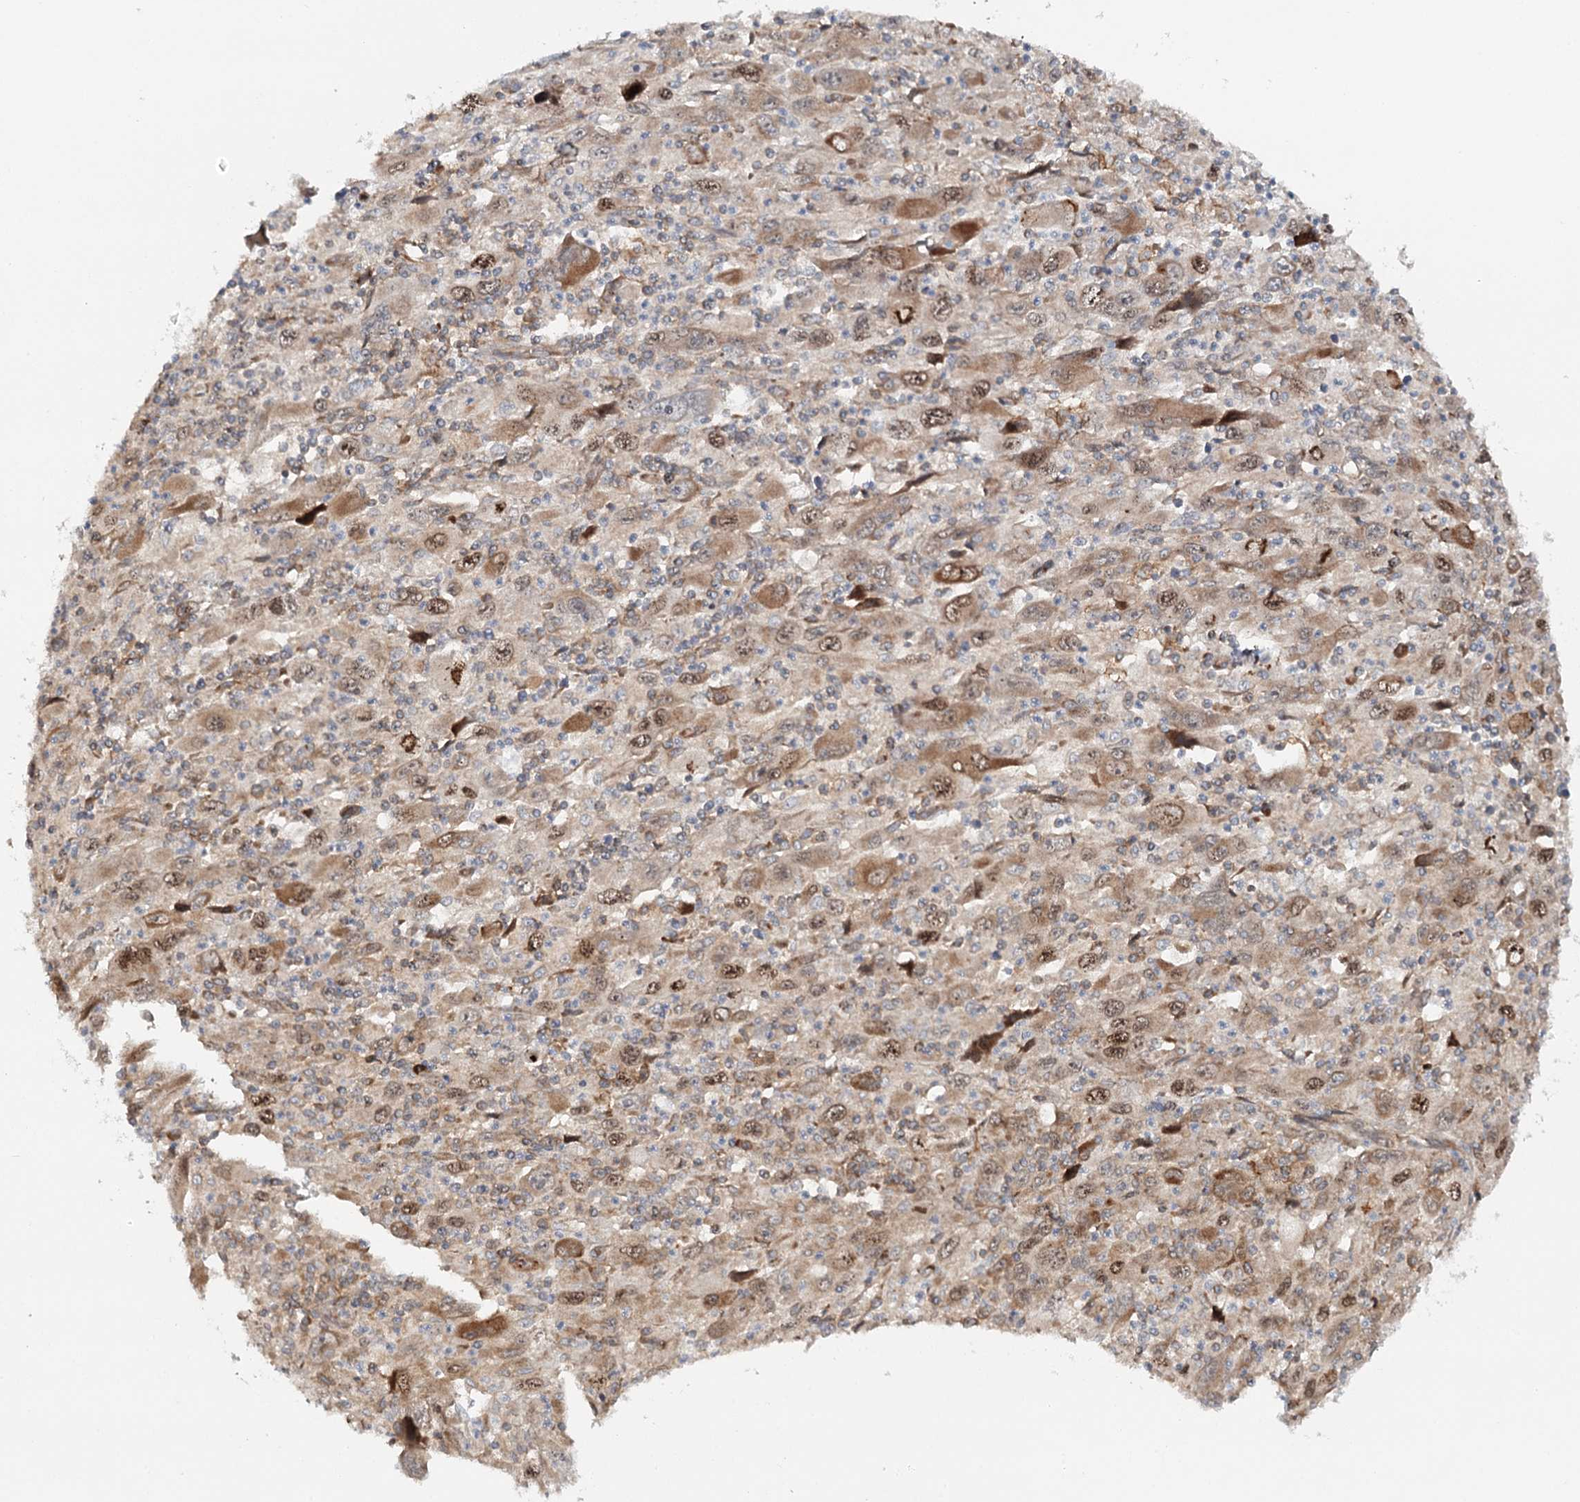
{"staining": {"intensity": "moderate", "quantity": ">75%", "location": "cytoplasmic/membranous,nuclear"}, "tissue": "melanoma", "cell_type": "Tumor cells", "image_type": "cancer", "snomed": [{"axis": "morphology", "description": "Malignant melanoma, Metastatic site"}, {"axis": "topography", "description": "Skin"}], "caption": "Protein analysis of melanoma tissue displays moderate cytoplasmic/membranous and nuclear staining in approximately >75% of tumor cells.", "gene": "MKNK1", "patient": {"sex": "female", "age": 56}}